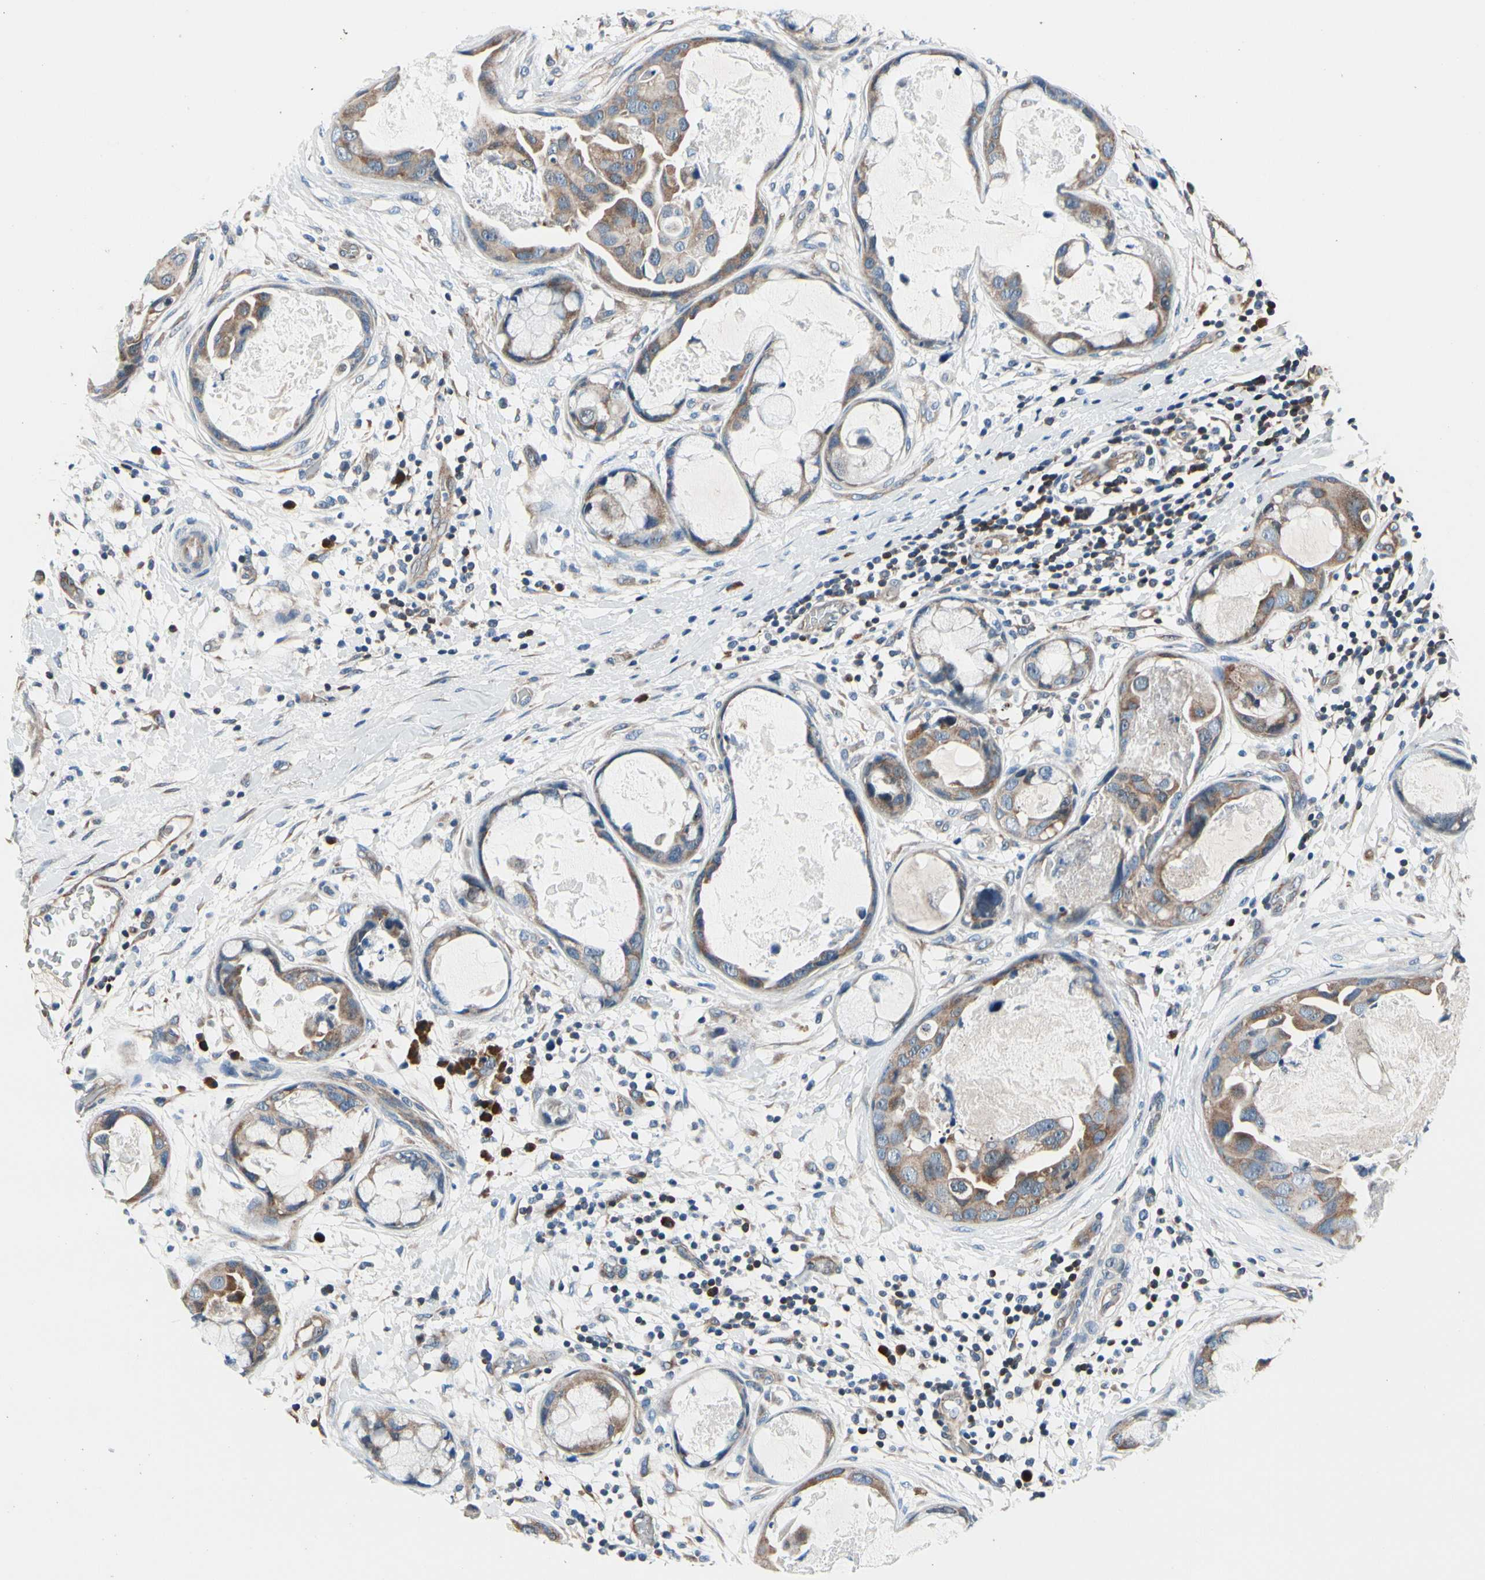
{"staining": {"intensity": "strong", "quantity": "<25%", "location": "none"}, "tissue": "breast cancer", "cell_type": "Tumor cells", "image_type": "cancer", "snomed": [{"axis": "morphology", "description": "Duct carcinoma"}, {"axis": "topography", "description": "Breast"}], "caption": "Human breast intraductal carcinoma stained for a protein (brown) demonstrates strong None positive expression in about <25% of tumor cells.", "gene": "PRDX2", "patient": {"sex": "female", "age": 40}}